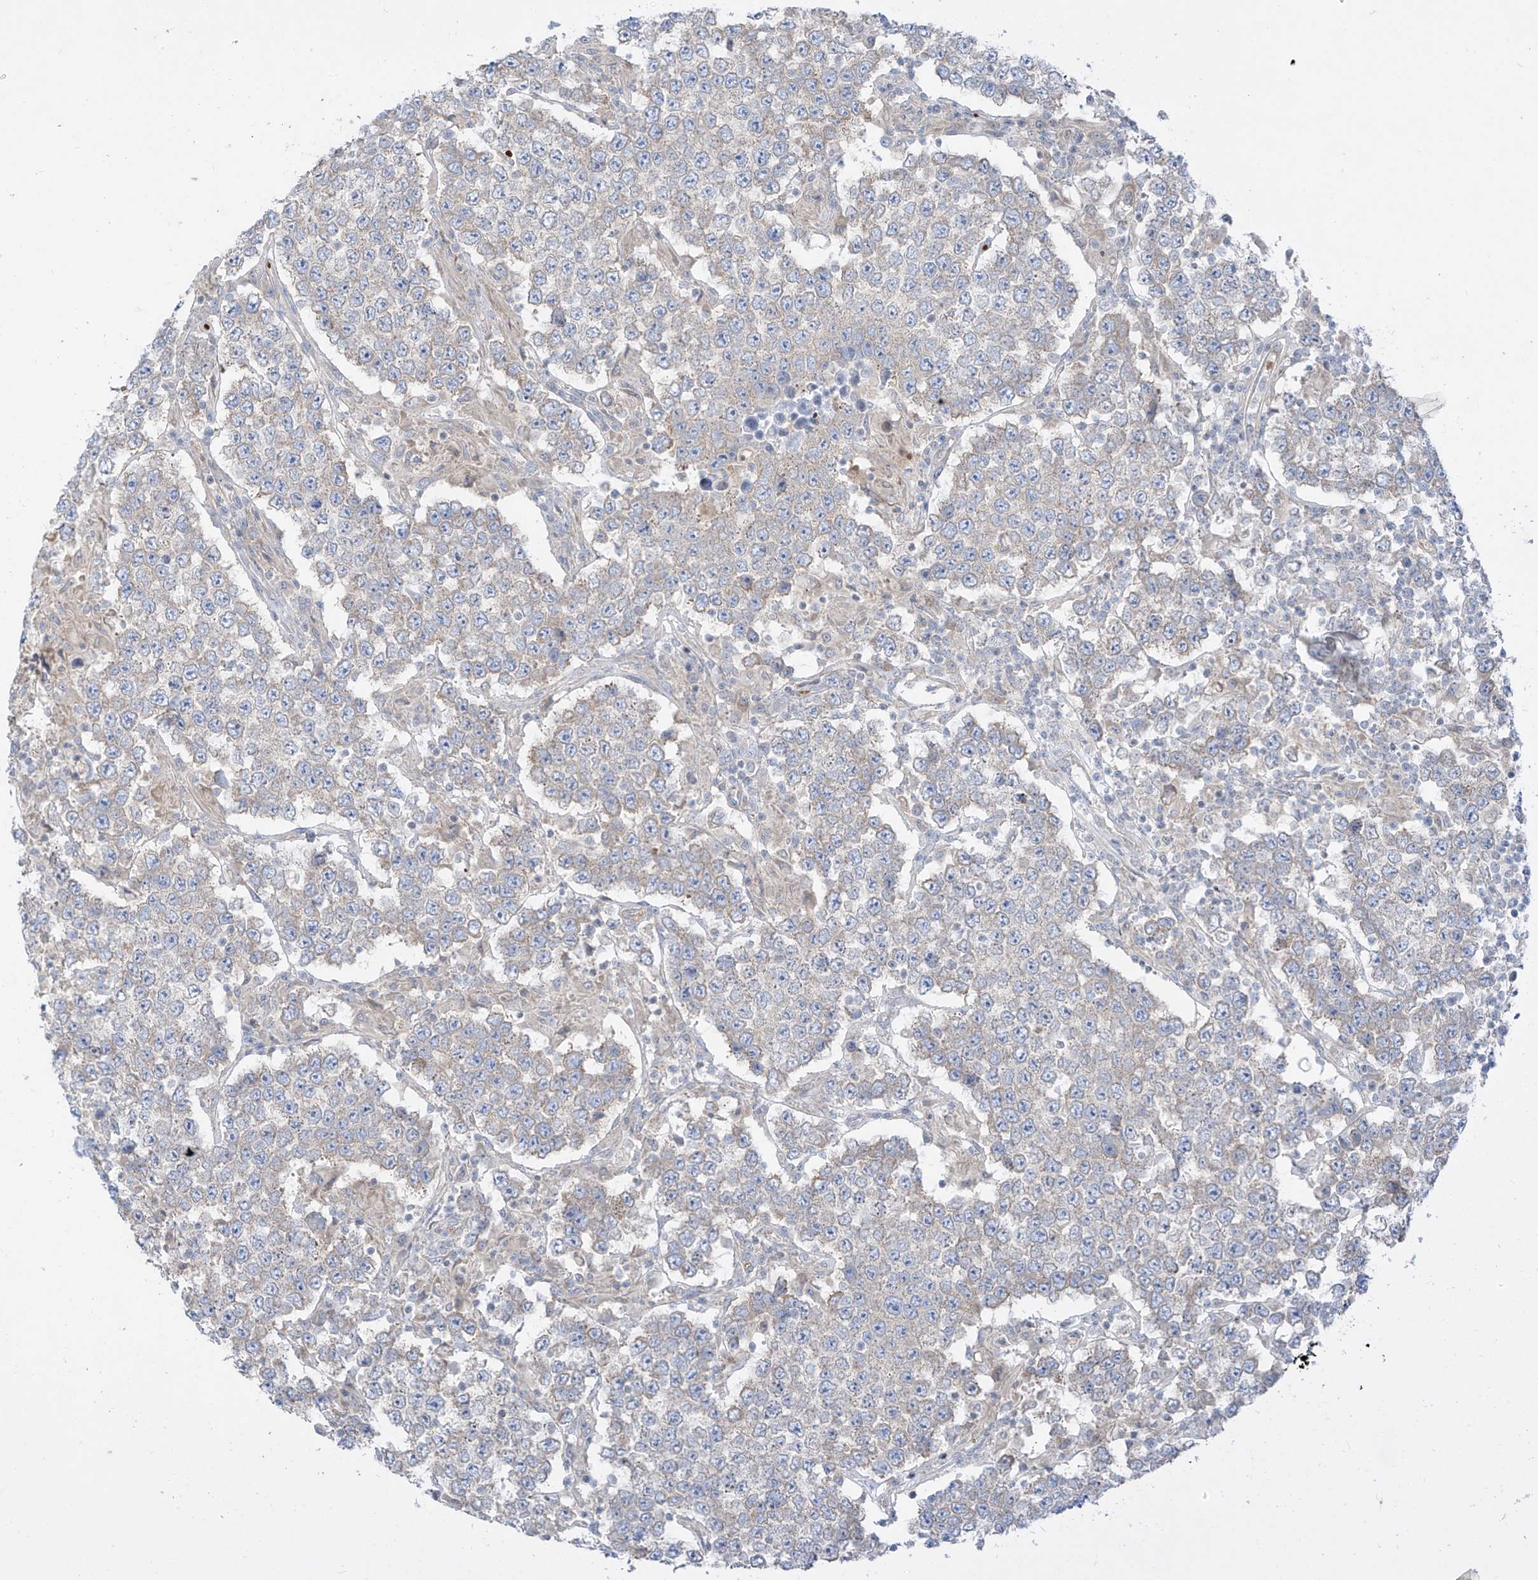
{"staining": {"intensity": "negative", "quantity": "none", "location": "none"}, "tissue": "testis cancer", "cell_type": "Tumor cells", "image_type": "cancer", "snomed": [{"axis": "morphology", "description": "Normal tissue, NOS"}, {"axis": "morphology", "description": "Urothelial carcinoma, High grade"}, {"axis": "morphology", "description": "Seminoma, NOS"}, {"axis": "morphology", "description": "Carcinoma, Embryonal, NOS"}, {"axis": "topography", "description": "Urinary bladder"}, {"axis": "topography", "description": "Testis"}], "caption": "Tumor cells are negative for brown protein staining in seminoma (testis).", "gene": "DGKQ", "patient": {"sex": "male", "age": 41}}